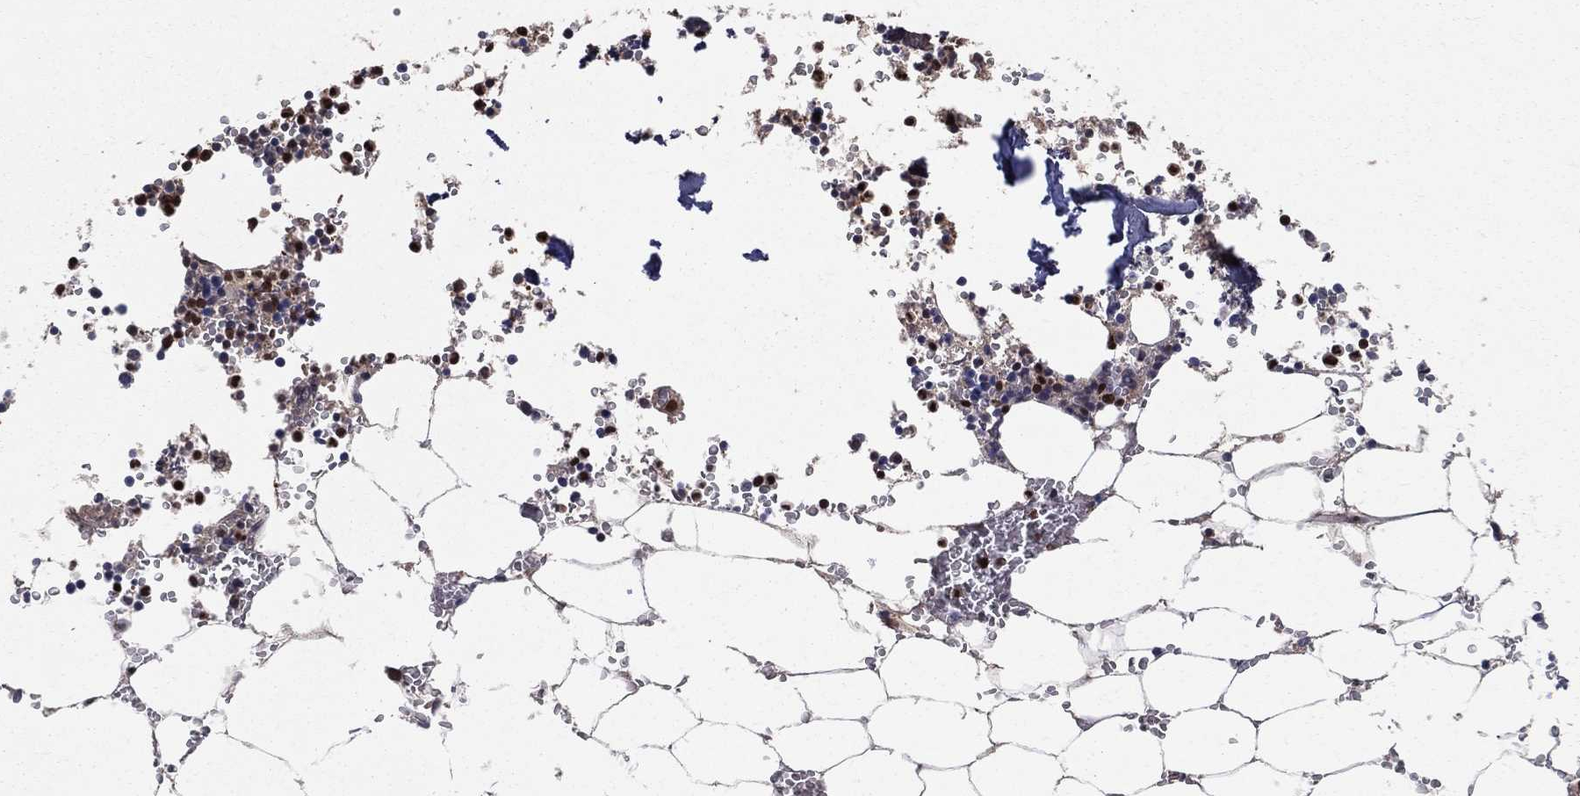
{"staining": {"intensity": "strong", "quantity": ">75%", "location": "nuclear"}, "tissue": "bone marrow", "cell_type": "Hematopoietic cells", "image_type": "normal", "snomed": [{"axis": "morphology", "description": "Normal tissue, NOS"}, {"axis": "topography", "description": "Bone marrow"}], "caption": "A brown stain labels strong nuclear positivity of a protein in hematopoietic cells of normal bone marrow.", "gene": "ENO1", "patient": {"sex": "female", "age": 64}}